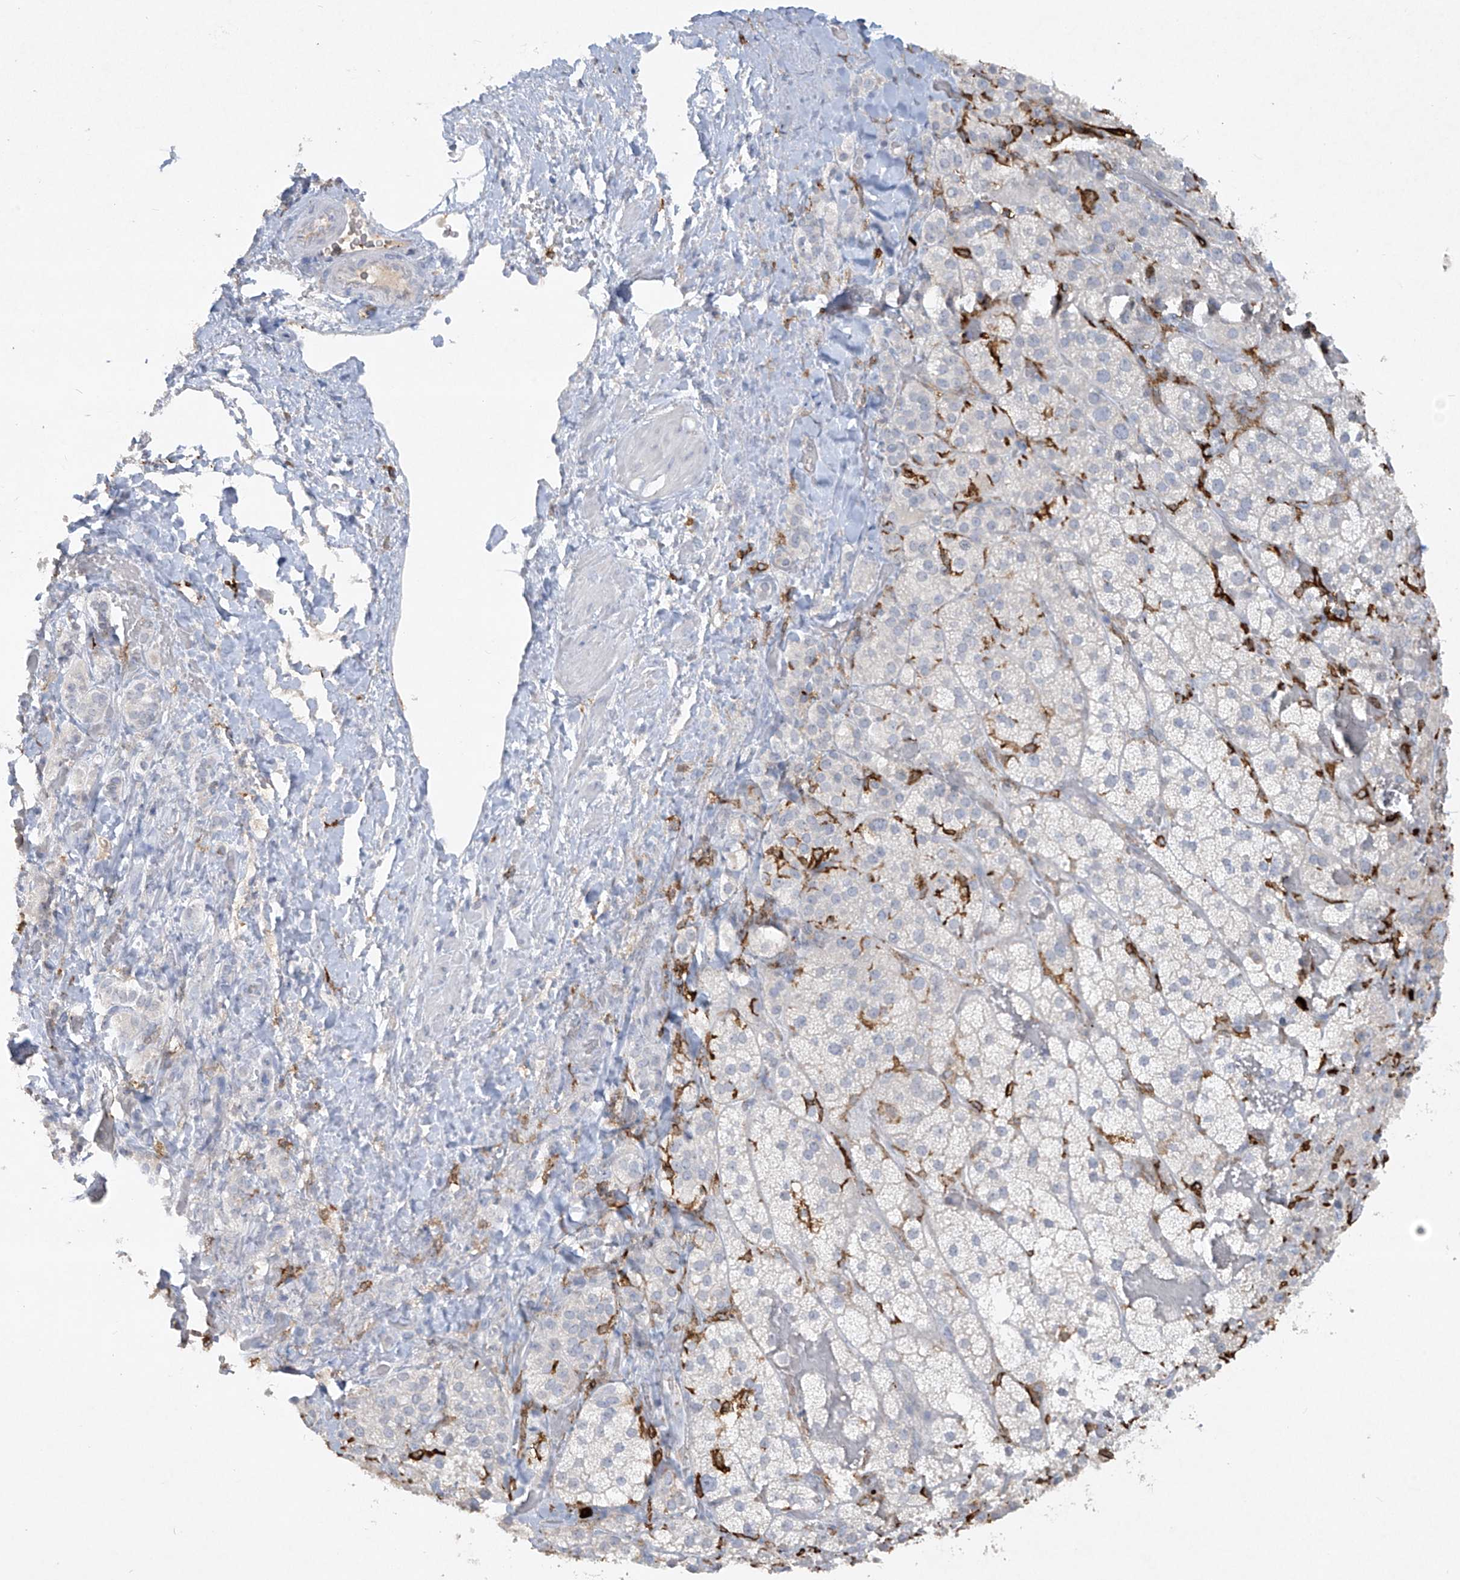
{"staining": {"intensity": "negative", "quantity": "none", "location": "none"}, "tissue": "adrenal gland", "cell_type": "Glandular cells", "image_type": "normal", "snomed": [{"axis": "morphology", "description": "Normal tissue, NOS"}, {"axis": "topography", "description": "Adrenal gland"}], "caption": "A high-resolution image shows immunohistochemistry staining of benign adrenal gland, which exhibits no significant positivity in glandular cells.", "gene": "FCGR3A", "patient": {"sex": "male", "age": 57}}